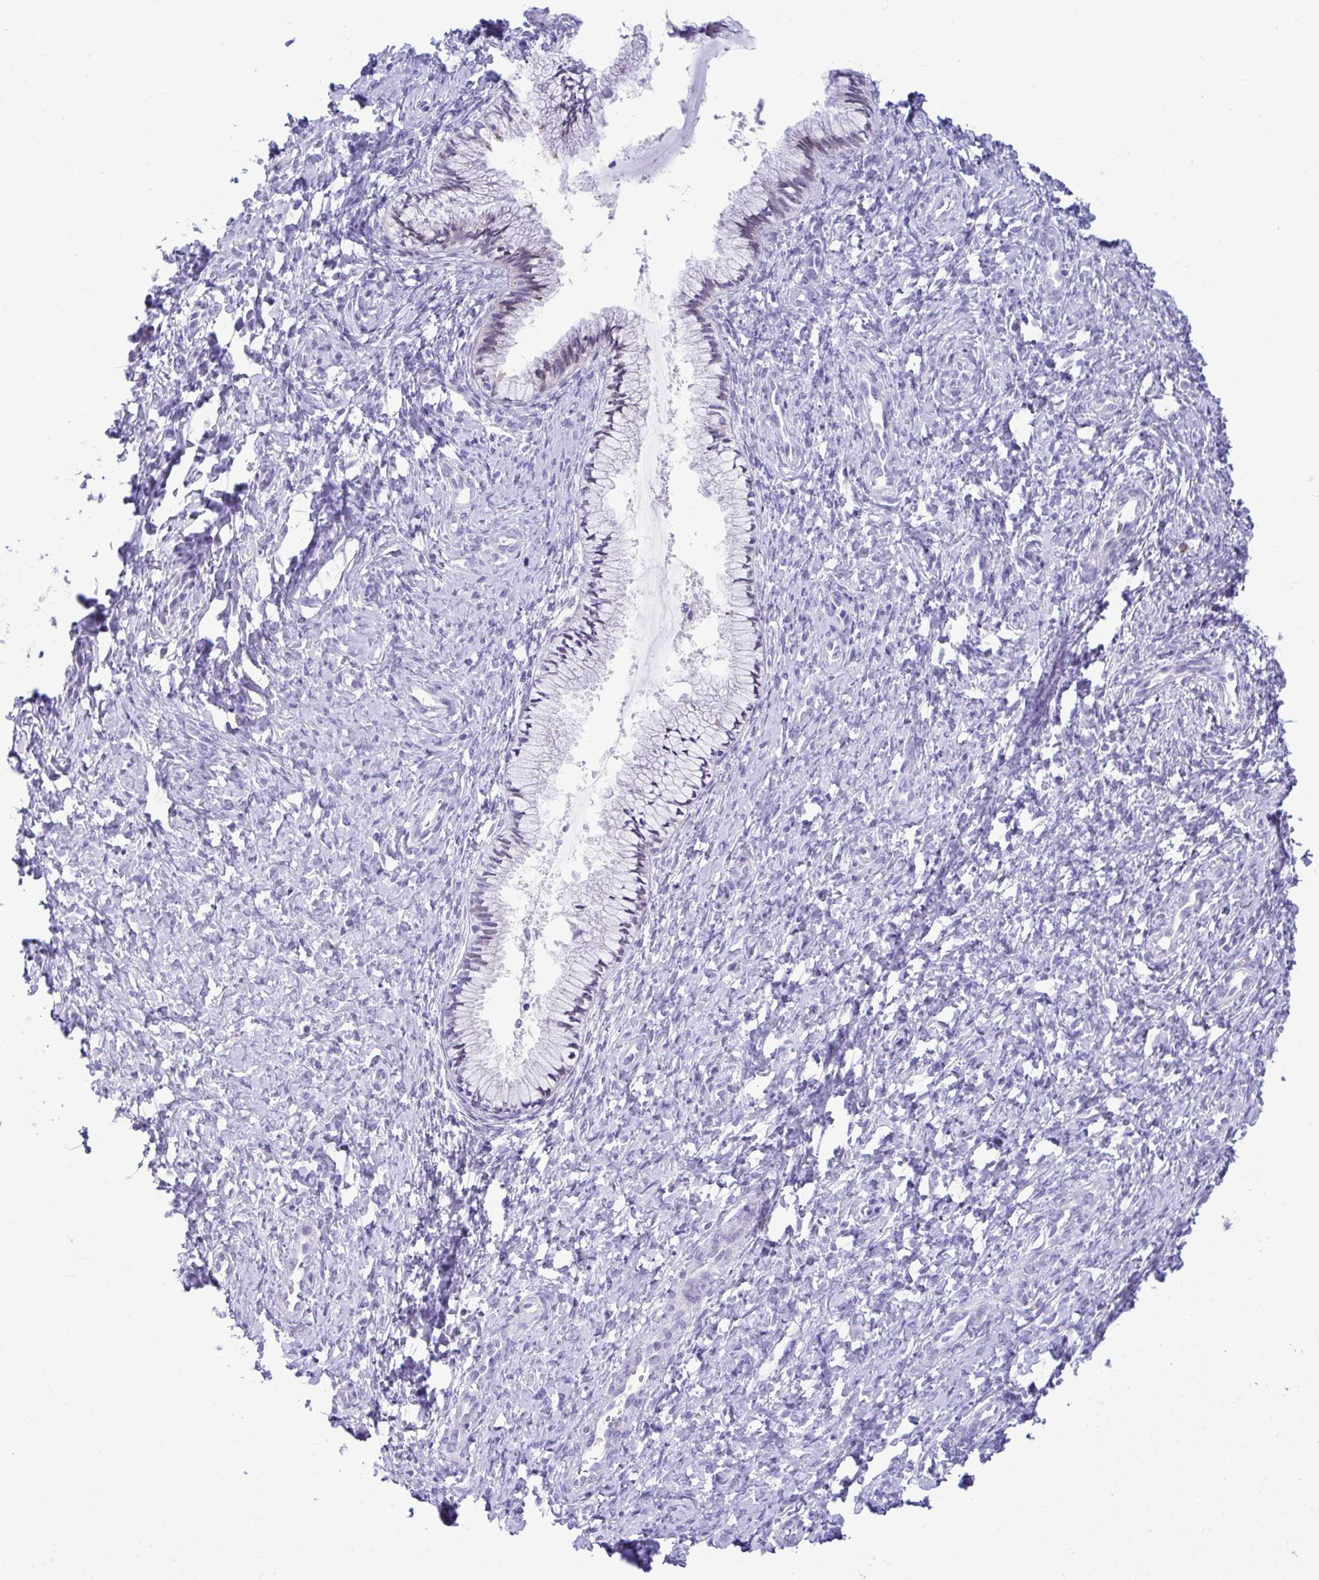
{"staining": {"intensity": "negative", "quantity": "none", "location": "none"}, "tissue": "cervix", "cell_type": "Glandular cells", "image_type": "normal", "snomed": [{"axis": "morphology", "description": "Normal tissue, NOS"}, {"axis": "topography", "description": "Cervix"}], "caption": "Immunohistochemistry image of unremarkable human cervix stained for a protein (brown), which demonstrates no expression in glandular cells.", "gene": "ISL1", "patient": {"sex": "female", "age": 37}}